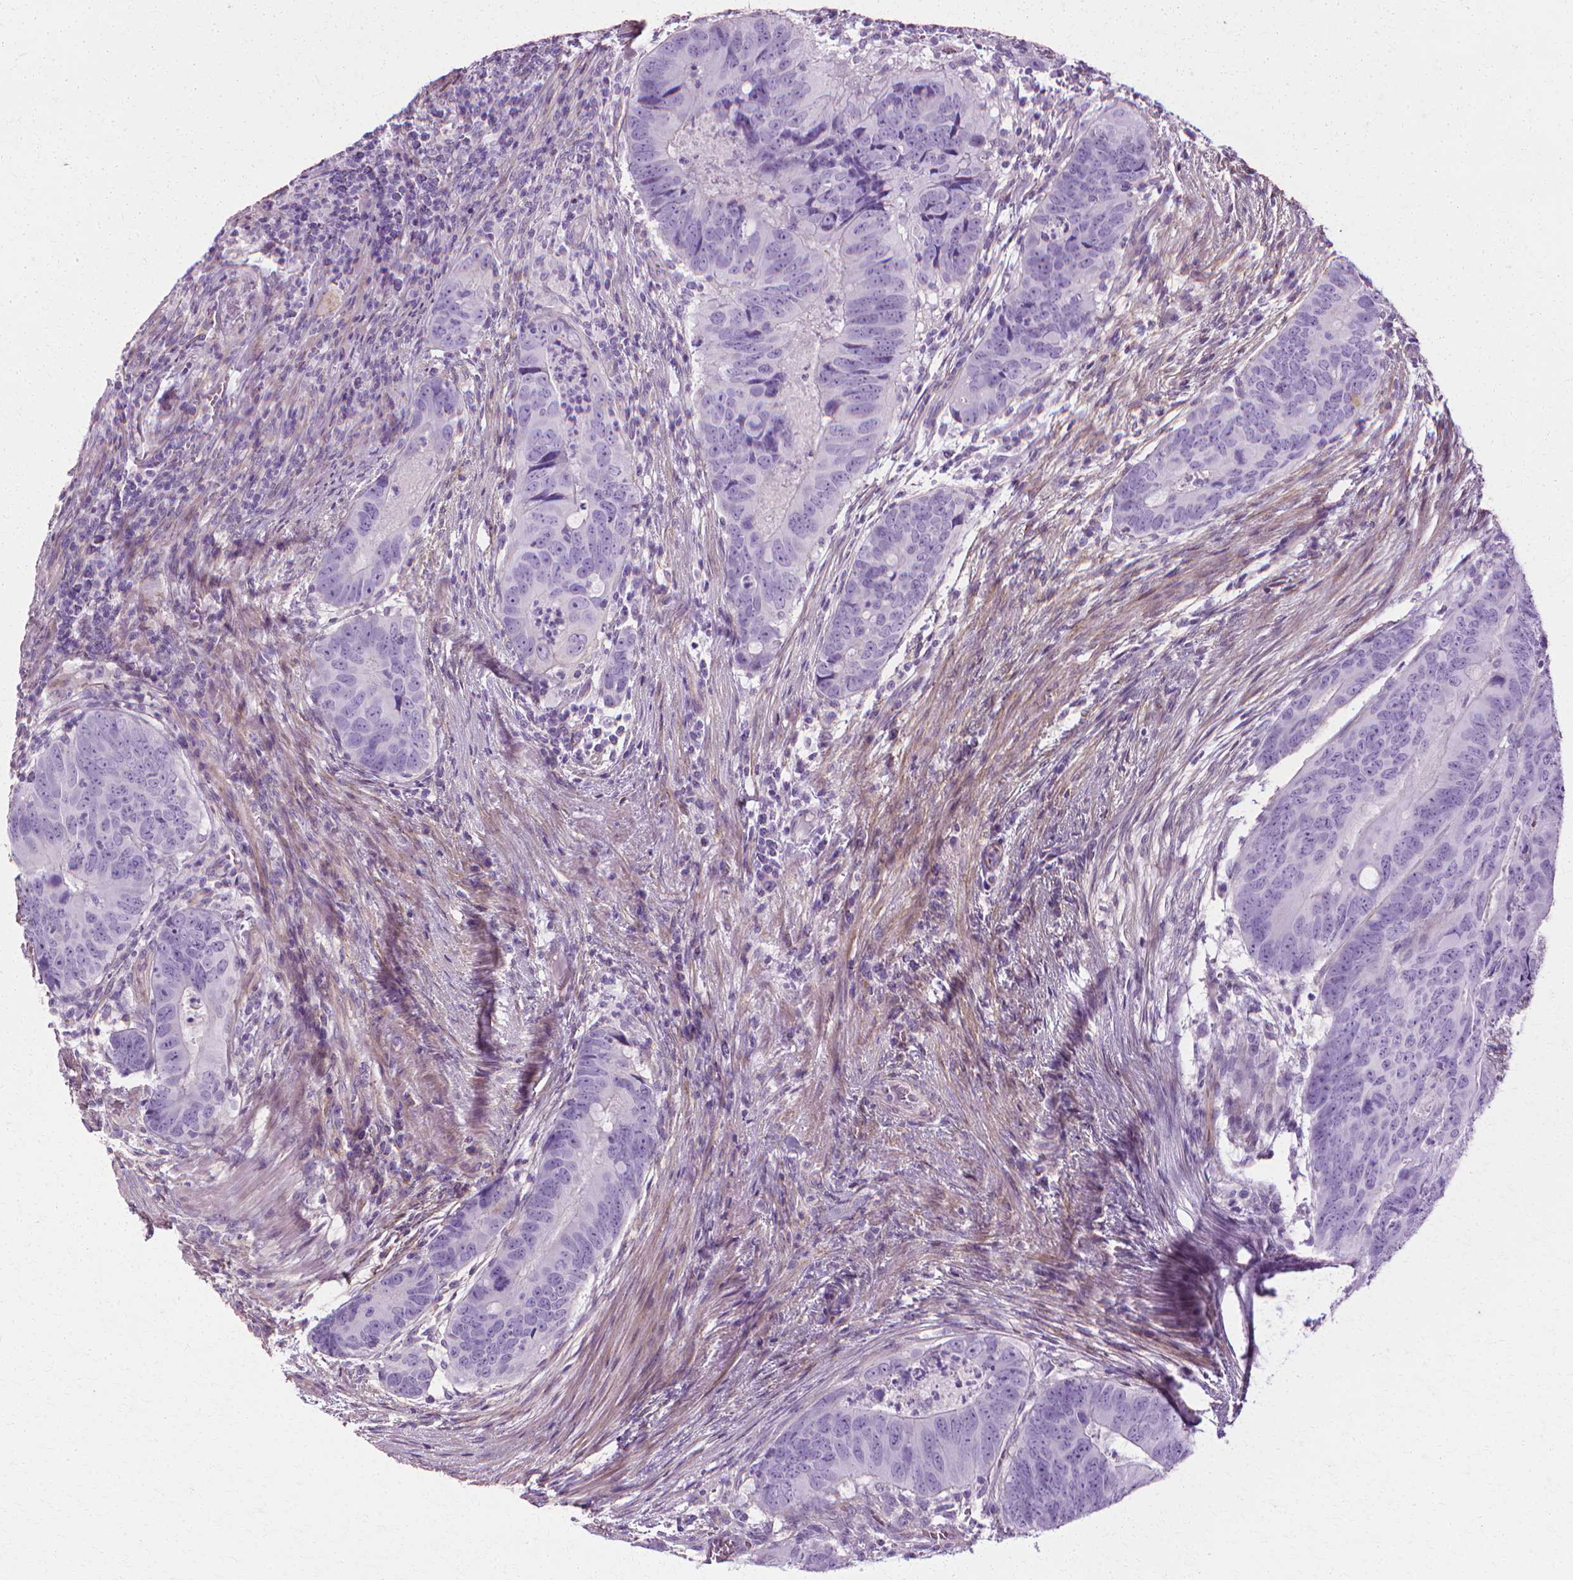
{"staining": {"intensity": "negative", "quantity": "none", "location": "none"}, "tissue": "colorectal cancer", "cell_type": "Tumor cells", "image_type": "cancer", "snomed": [{"axis": "morphology", "description": "Adenocarcinoma, NOS"}, {"axis": "topography", "description": "Colon"}], "caption": "Human colorectal cancer (adenocarcinoma) stained for a protein using immunohistochemistry reveals no expression in tumor cells.", "gene": "CFAP157", "patient": {"sex": "male", "age": 79}}